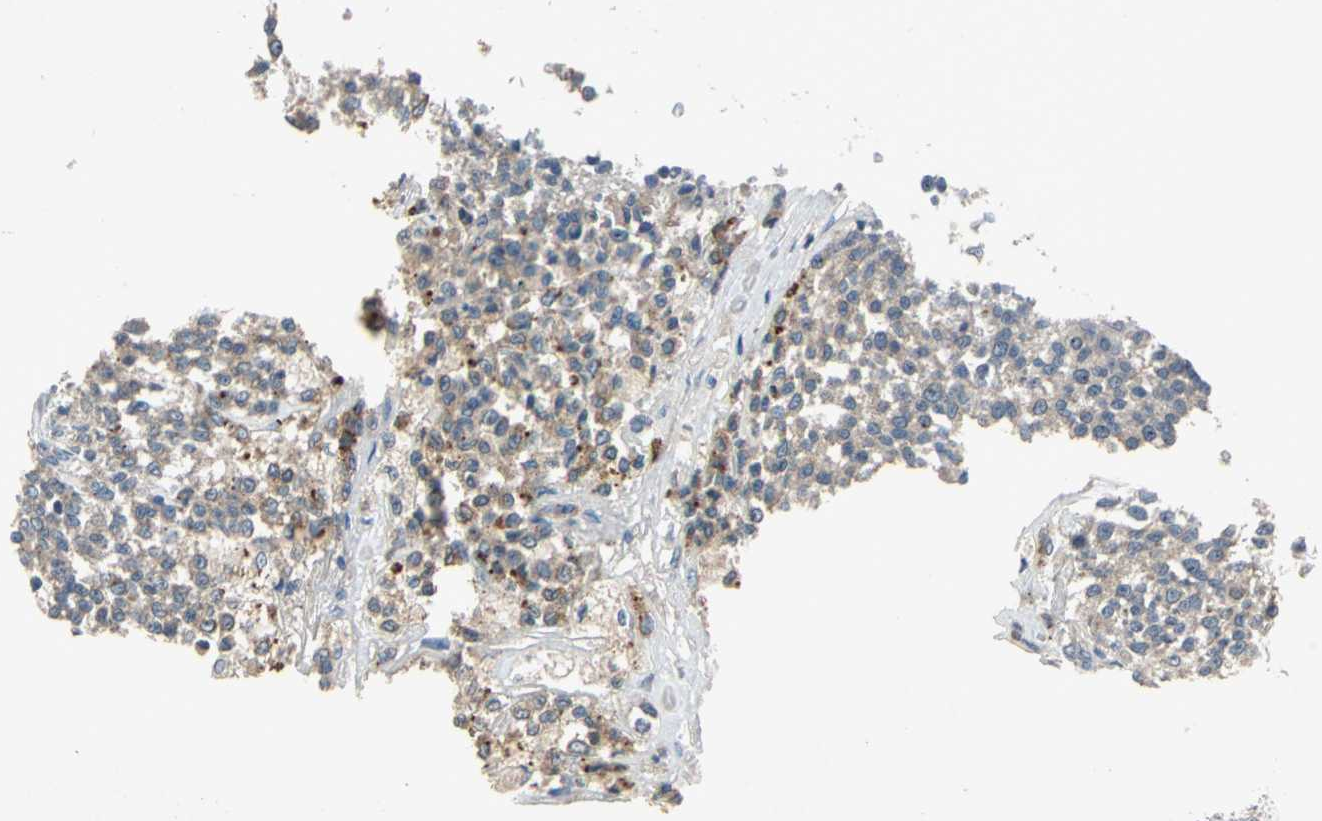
{"staining": {"intensity": "weak", "quantity": "25%-75%", "location": "cytoplasmic/membranous"}, "tissue": "testis cancer", "cell_type": "Tumor cells", "image_type": "cancer", "snomed": [{"axis": "morphology", "description": "Seminoma, NOS"}, {"axis": "topography", "description": "Testis"}], "caption": "Tumor cells display weak cytoplasmic/membranous expression in approximately 25%-75% of cells in seminoma (testis).", "gene": "SLC2A13", "patient": {"sex": "male", "age": 59}}